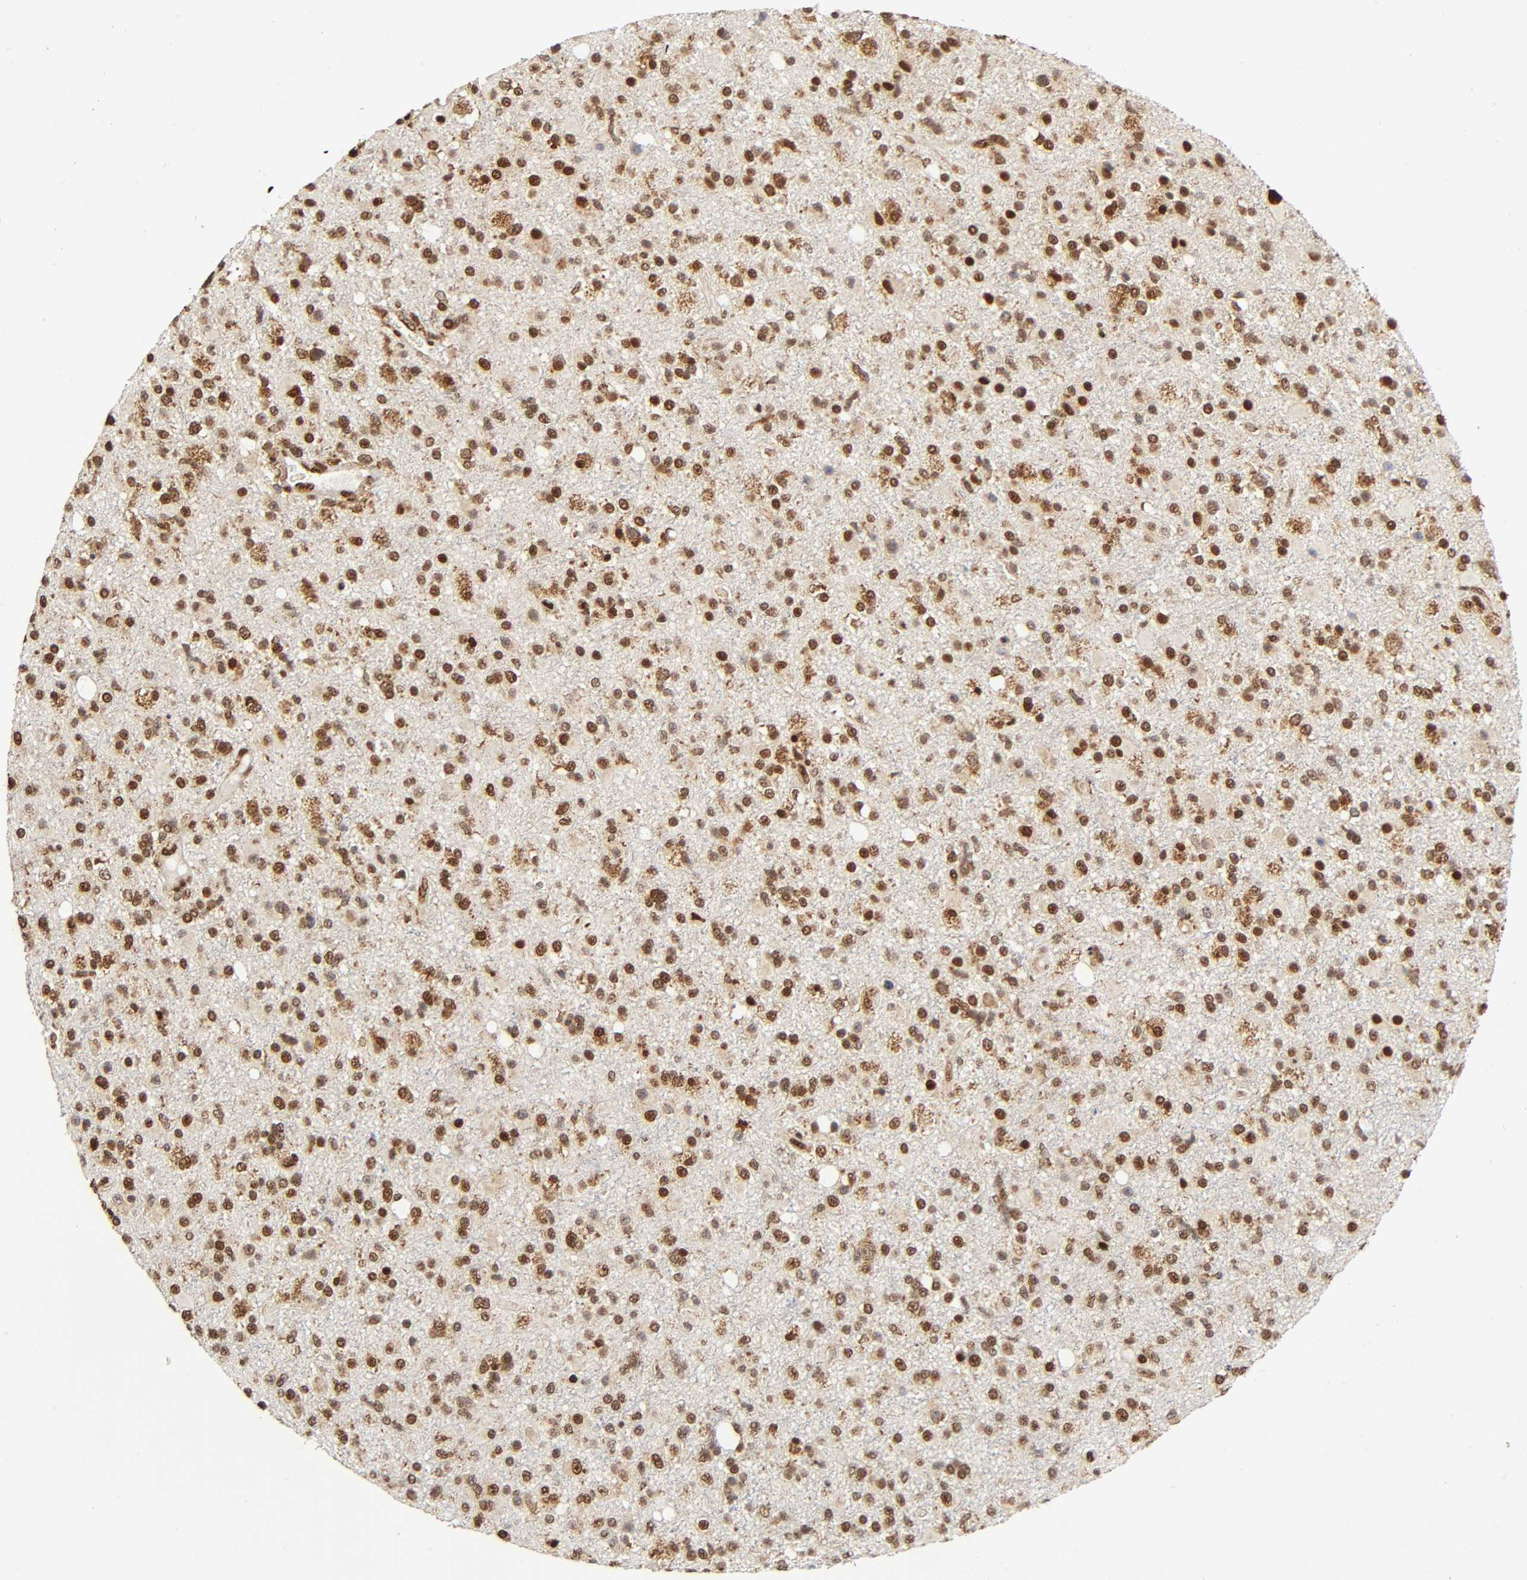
{"staining": {"intensity": "strong", "quantity": ">75%", "location": "cytoplasmic/membranous,nuclear"}, "tissue": "glioma", "cell_type": "Tumor cells", "image_type": "cancer", "snomed": [{"axis": "morphology", "description": "Glioma, malignant, High grade"}, {"axis": "topography", "description": "Brain"}], "caption": "High-power microscopy captured an IHC histopathology image of malignant high-grade glioma, revealing strong cytoplasmic/membranous and nuclear expression in about >75% of tumor cells.", "gene": "RNF122", "patient": {"sex": "male", "age": 33}}